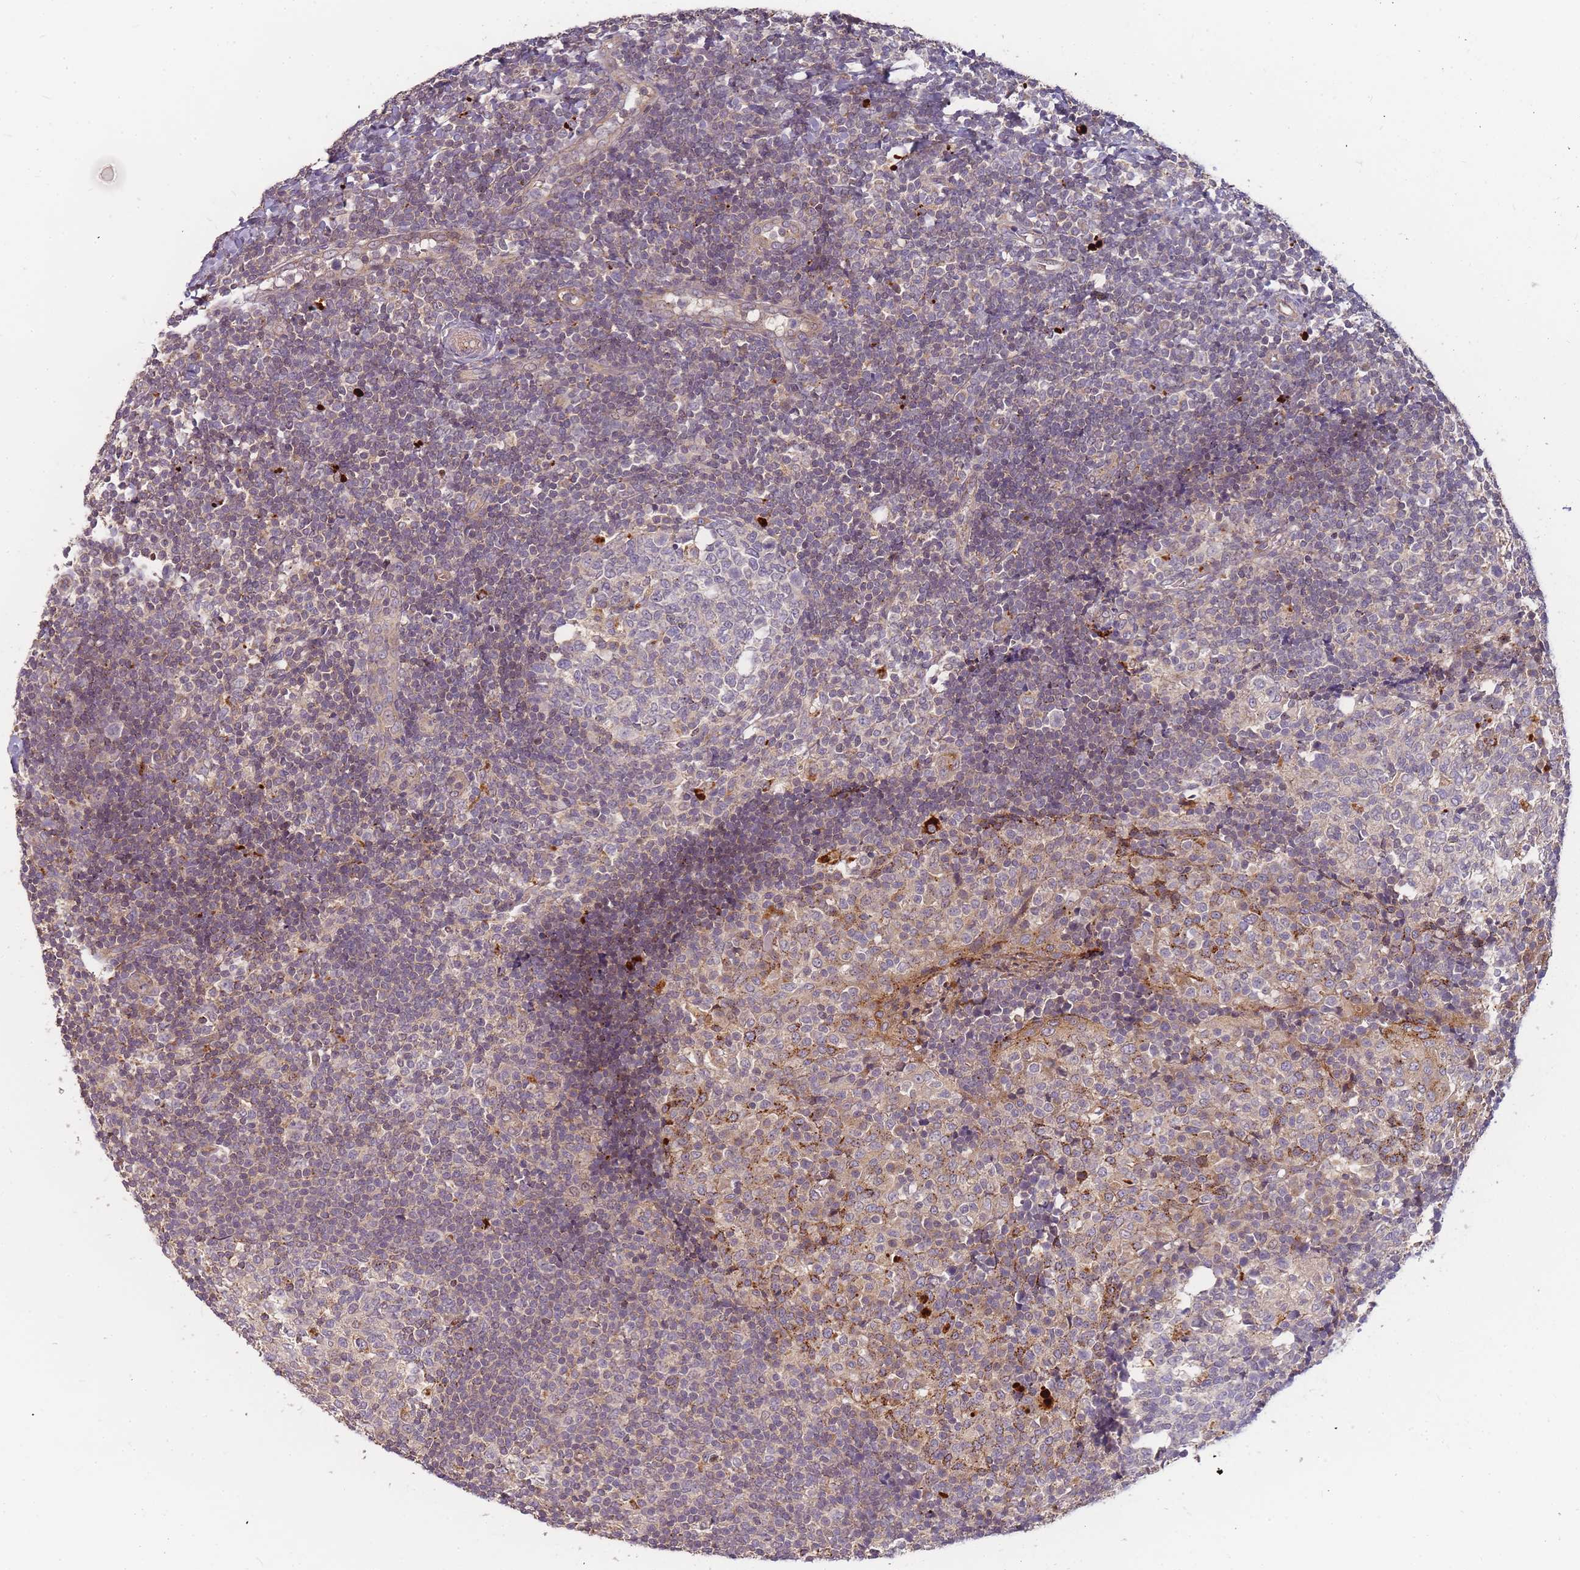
{"staining": {"intensity": "moderate", "quantity": "<25%", "location": "cytoplasmic/membranous"}, "tissue": "tonsil", "cell_type": "Germinal center cells", "image_type": "normal", "snomed": [{"axis": "morphology", "description": "Normal tissue, NOS"}, {"axis": "topography", "description": "Tonsil"}], "caption": "An image showing moderate cytoplasmic/membranous positivity in about <25% of germinal center cells in normal tonsil, as visualized by brown immunohistochemical staining.", "gene": "ATG5", "patient": {"sex": "female", "age": 19}}